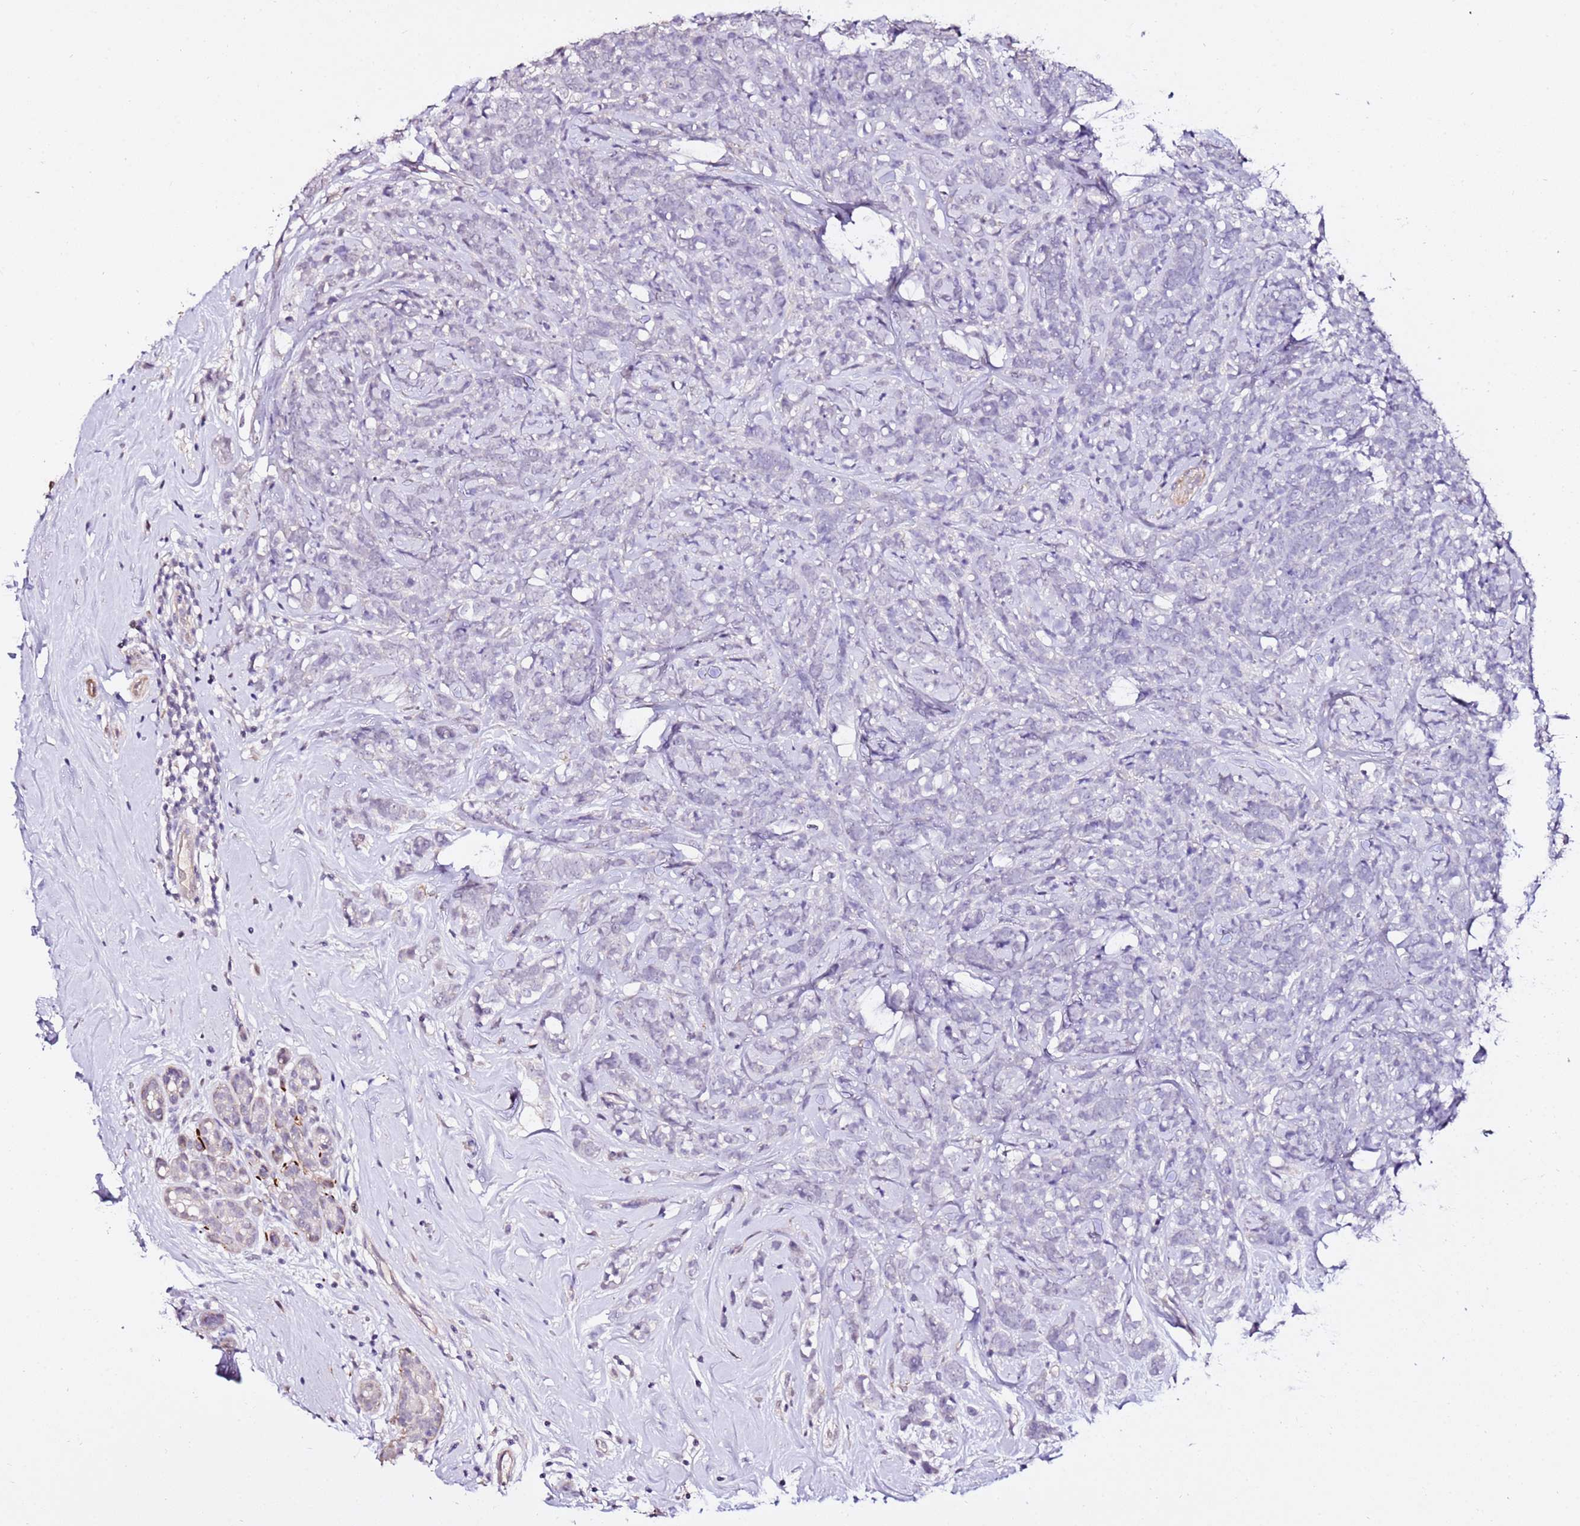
{"staining": {"intensity": "negative", "quantity": "none", "location": "none"}, "tissue": "breast cancer", "cell_type": "Tumor cells", "image_type": "cancer", "snomed": [{"axis": "morphology", "description": "Lobular carcinoma"}, {"axis": "topography", "description": "Breast"}], "caption": "A high-resolution histopathology image shows IHC staining of breast cancer (lobular carcinoma), which demonstrates no significant staining in tumor cells.", "gene": "ART5", "patient": {"sex": "female", "age": 58}}